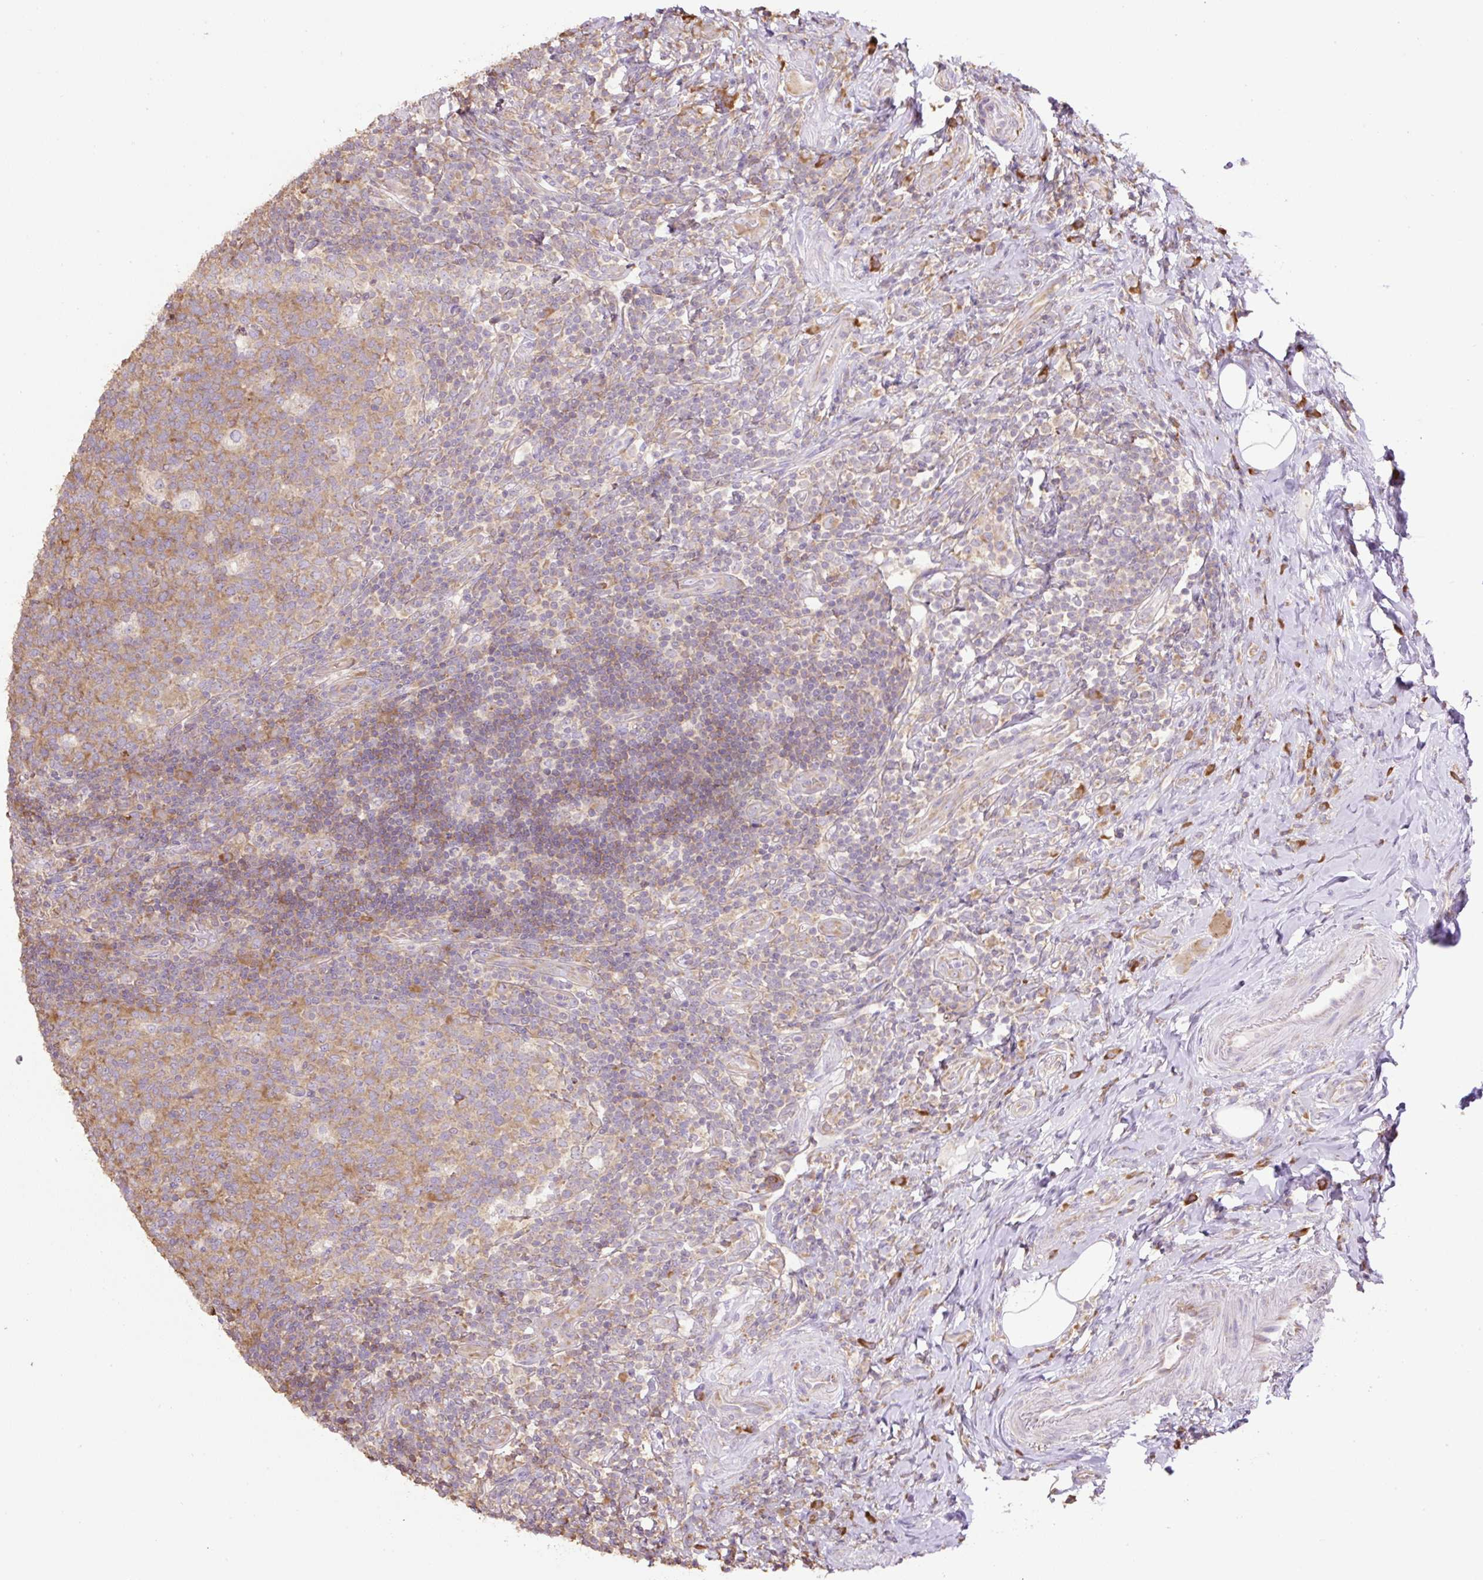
{"staining": {"intensity": "moderate", "quantity": ">75%", "location": "cytoplasmic/membranous"}, "tissue": "appendix", "cell_type": "Glandular cells", "image_type": "normal", "snomed": [{"axis": "morphology", "description": "Normal tissue, NOS"}, {"axis": "topography", "description": "Appendix"}], "caption": "Protein analysis of normal appendix shows moderate cytoplasmic/membranous positivity in approximately >75% of glandular cells.", "gene": "RPS23", "patient": {"sex": "female", "age": 43}}